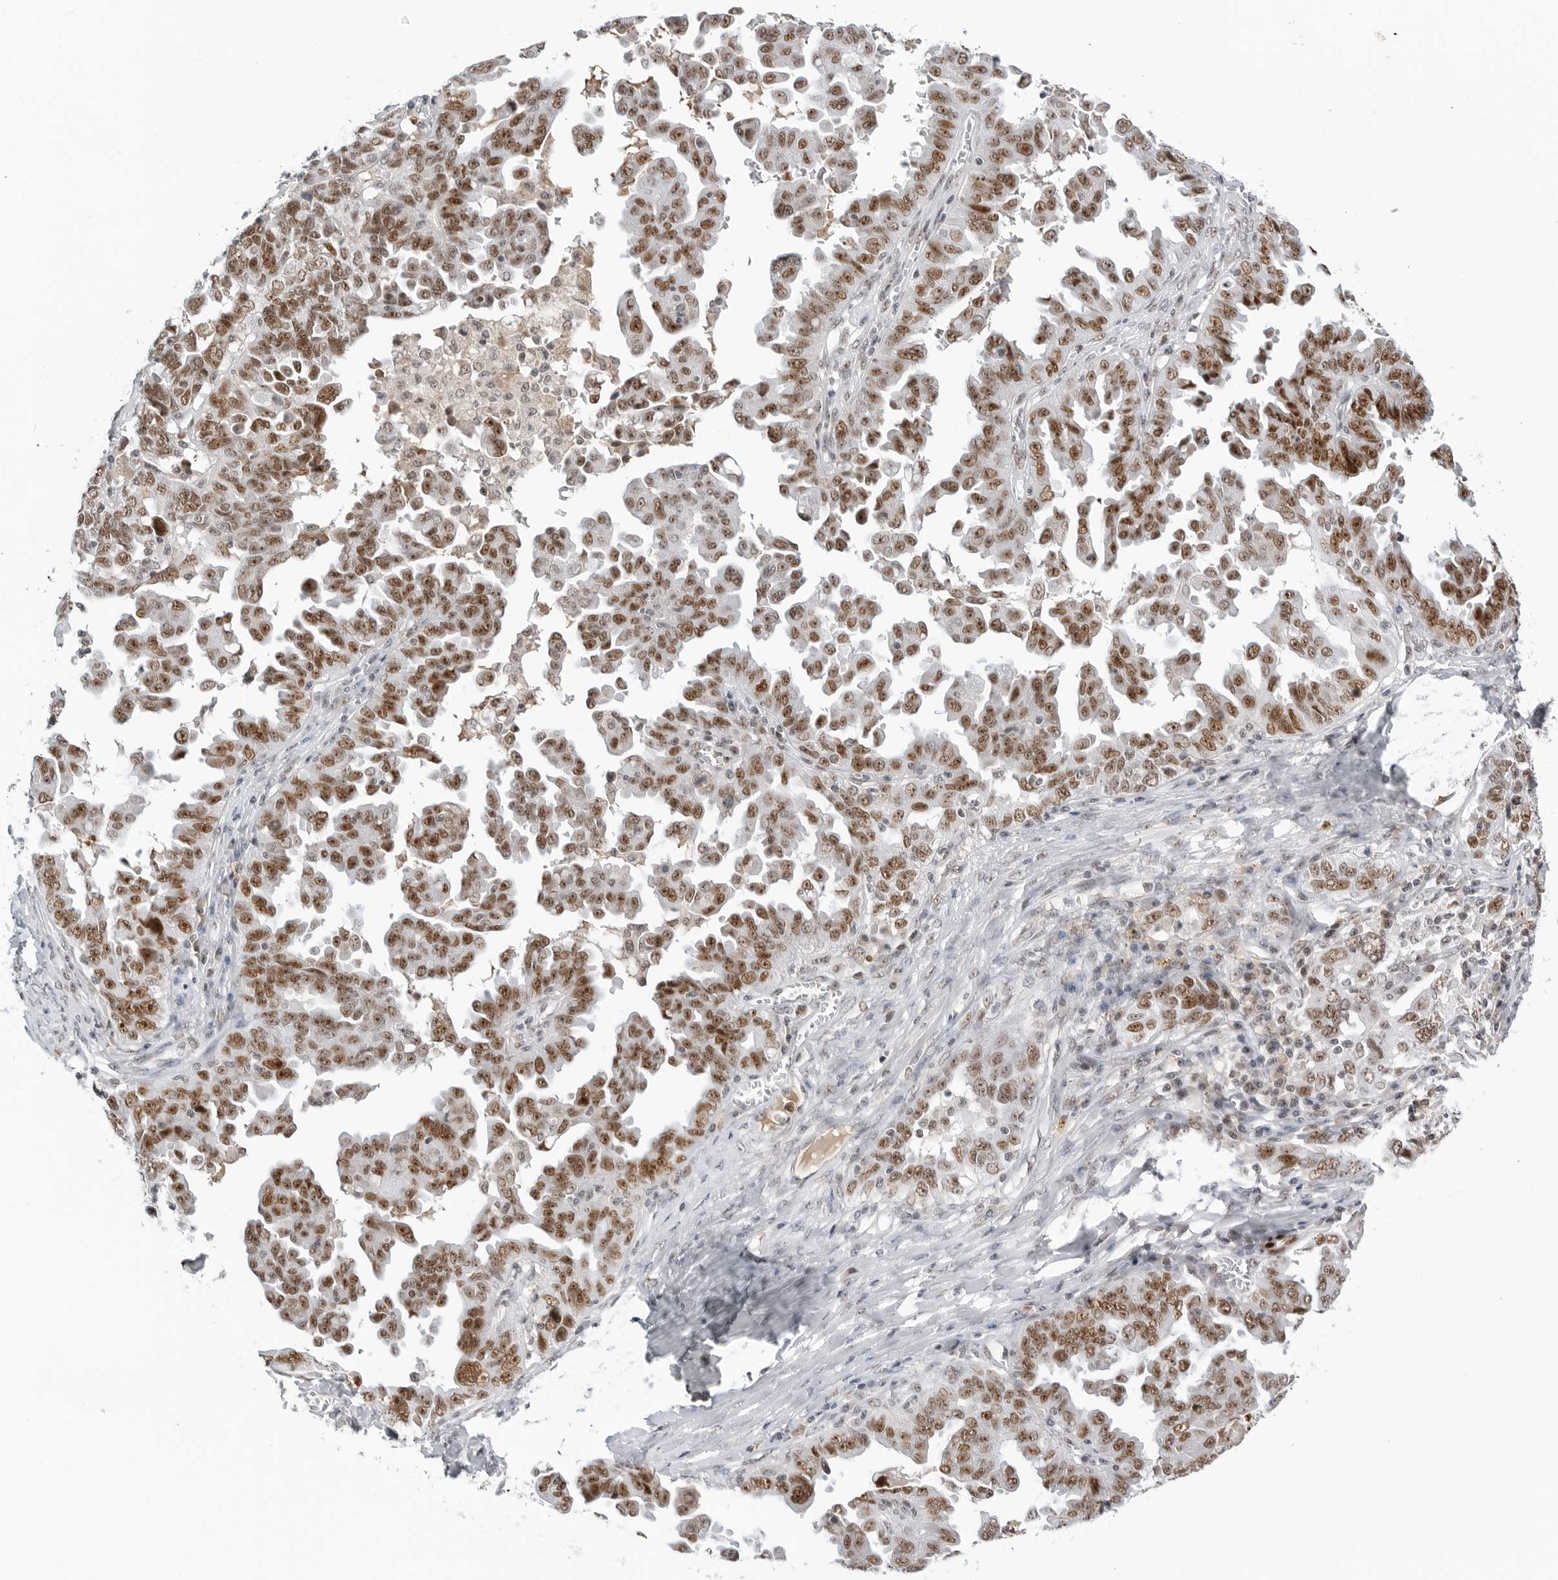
{"staining": {"intensity": "moderate", "quantity": ">75%", "location": "nuclear"}, "tissue": "ovarian cancer", "cell_type": "Tumor cells", "image_type": "cancer", "snomed": [{"axis": "morphology", "description": "Carcinoma, endometroid"}, {"axis": "topography", "description": "Ovary"}], "caption": "Immunohistochemistry histopathology image of human endometroid carcinoma (ovarian) stained for a protein (brown), which displays medium levels of moderate nuclear positivity in approximately >75% of tumor cells.", "gene": "WRAP53", "patient": {"sex": "female", "age": 62}}